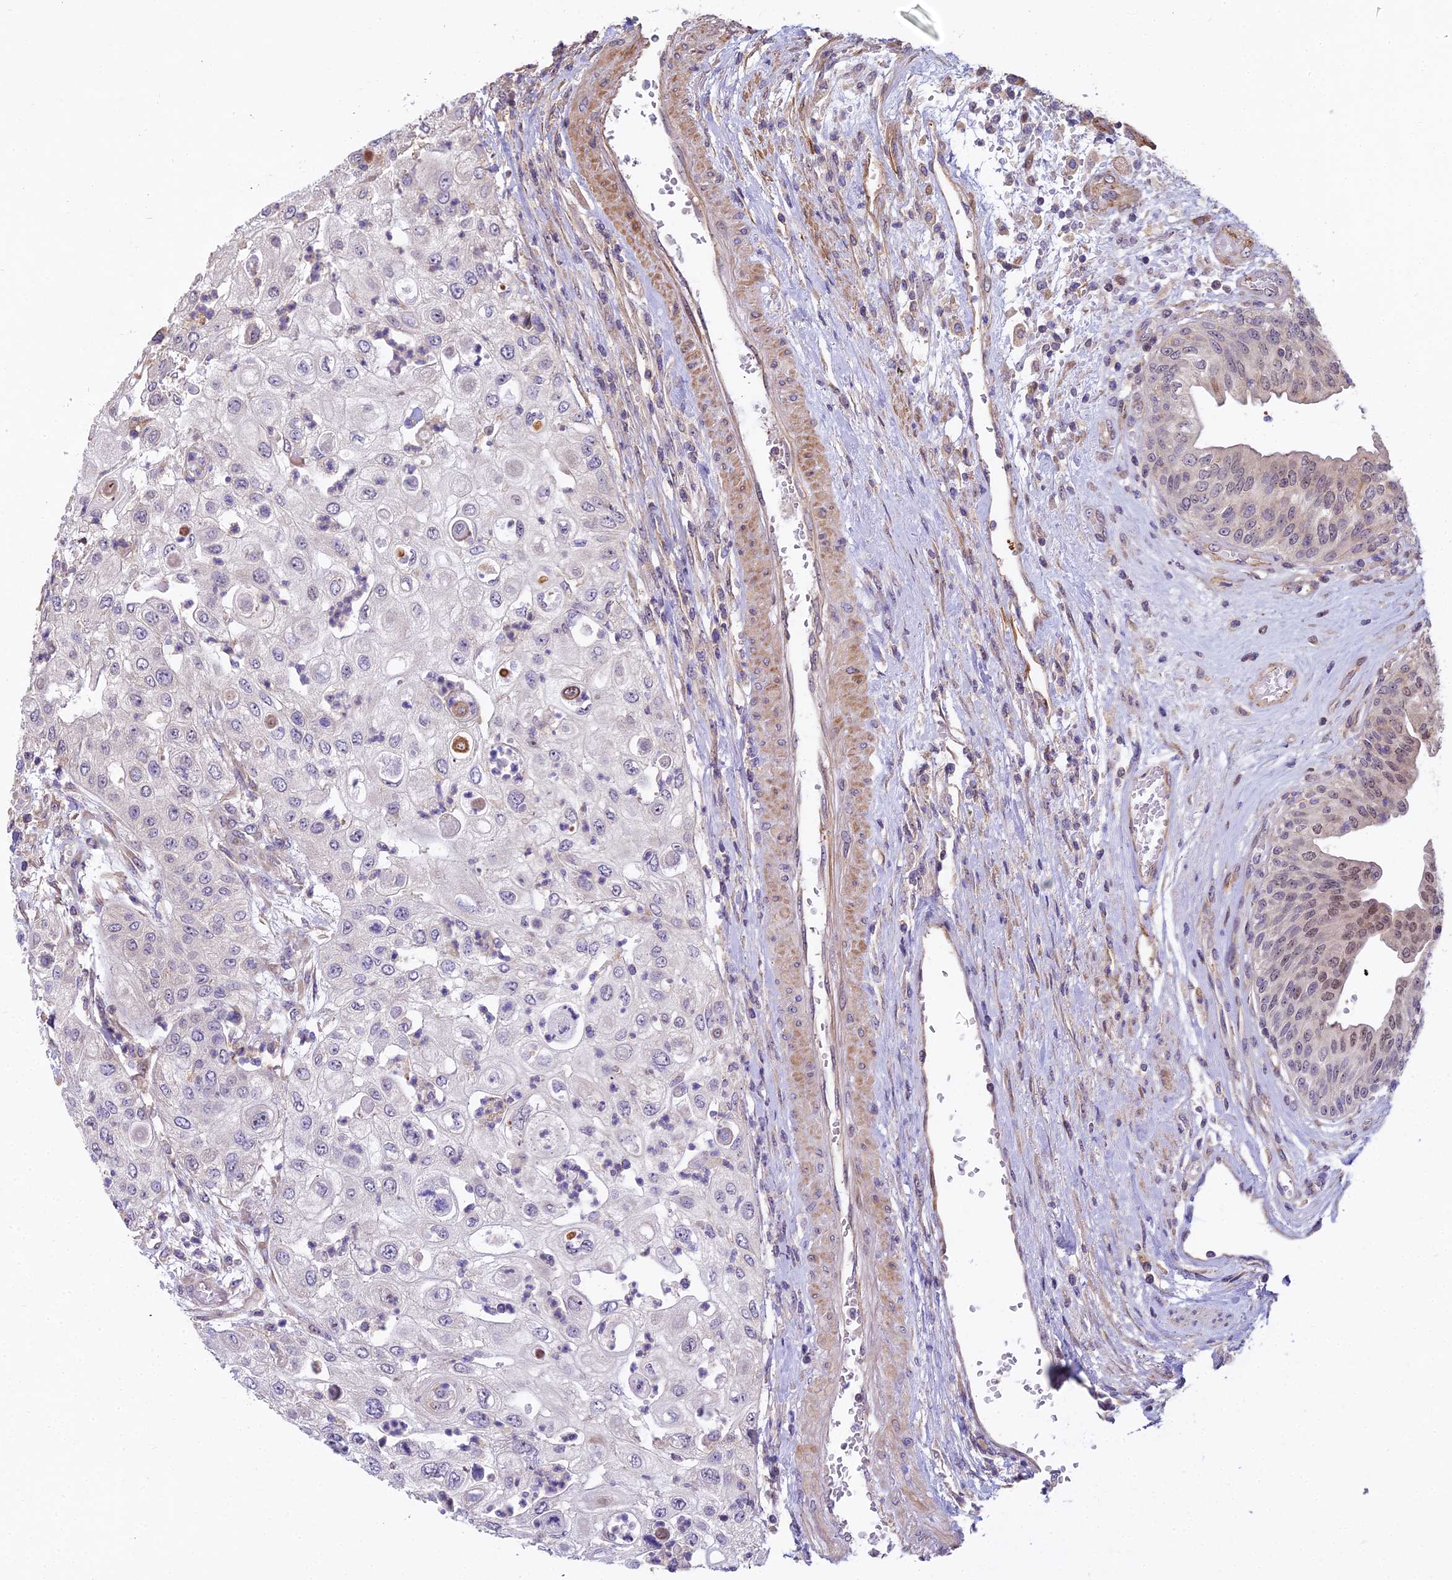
{"staining": {"intensity": "negative", "quantity": "none", "location": "none"}, "tissue": "urothelial cancer", "cell_type": "Tumor cells", "image_type": "cancer", "snomed": [{"axis": "morphology", "description": "Urothelial carcinoma, High grade"}, {"axis": "topography", "description": "Urinary bladder"}], "caption": "Immunohistochemical staining of urothelial carcinoma (high-grade) exhibits no significant positivity in tumor cells.", "gene": "TCEA3", "patient": {"sex": "female", "age": 79}}